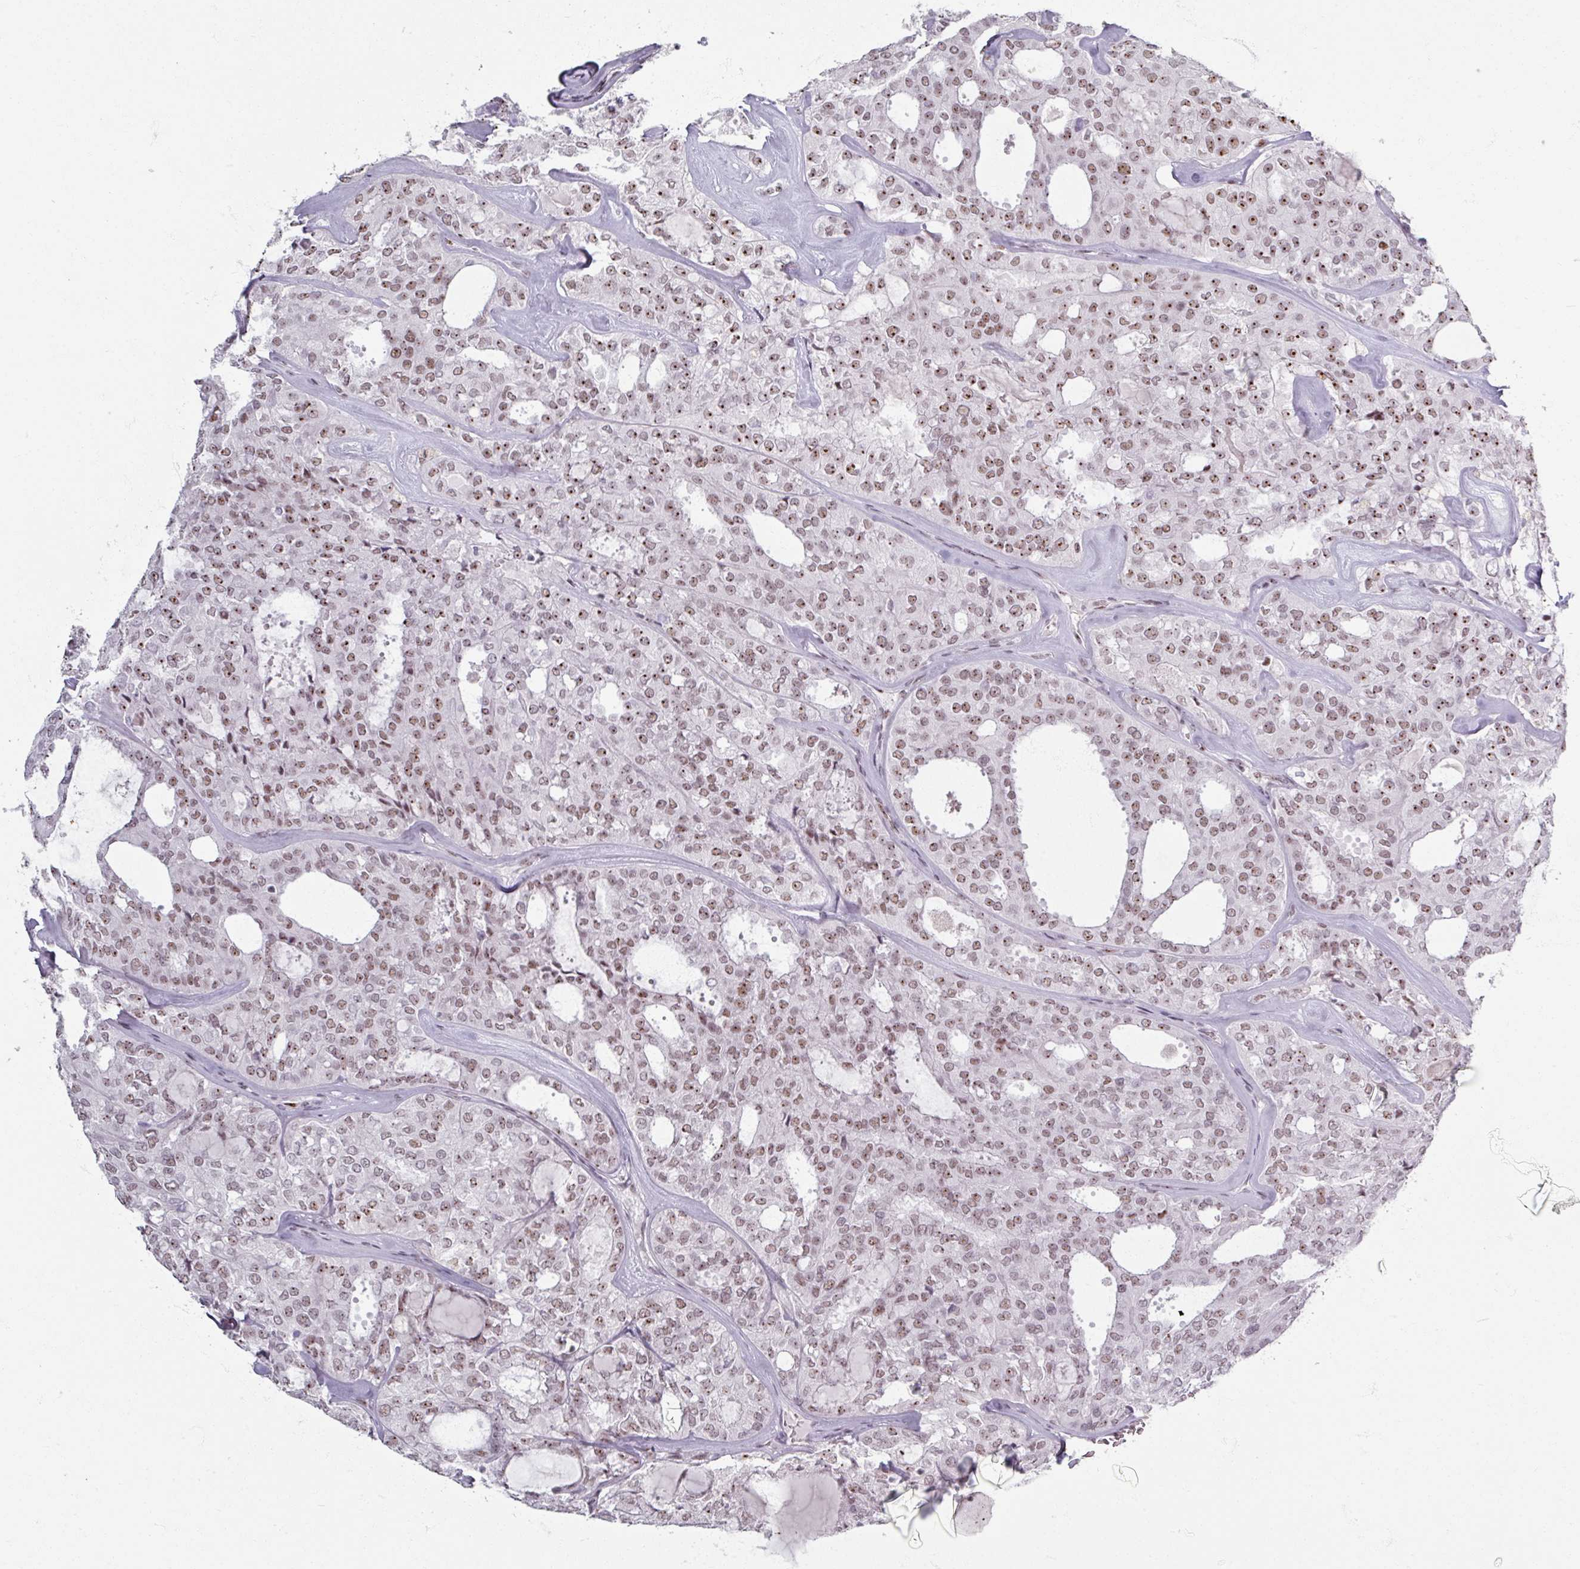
{"staining": {"intensity": "moderate", "quantity": ">75%", "location": "nuclear"}, "tissue": "thyroid cancer", "cell_type": "Tumor cells", "image_type": "cancer", "snomed": [{"axis": "morphology", "description": "Follicular adenoma carcinoma, NOS"}, {"axis": "topography", "description": "Thyroid gland"}], "caption": "Tumor cells exhibit medium levels of moderate nuclear positivity in about >75% of cells in human thyroid follicular adenoma carcinoma.", "gene": "ADAR", "patient": {"sex": "male", "age": 75}}